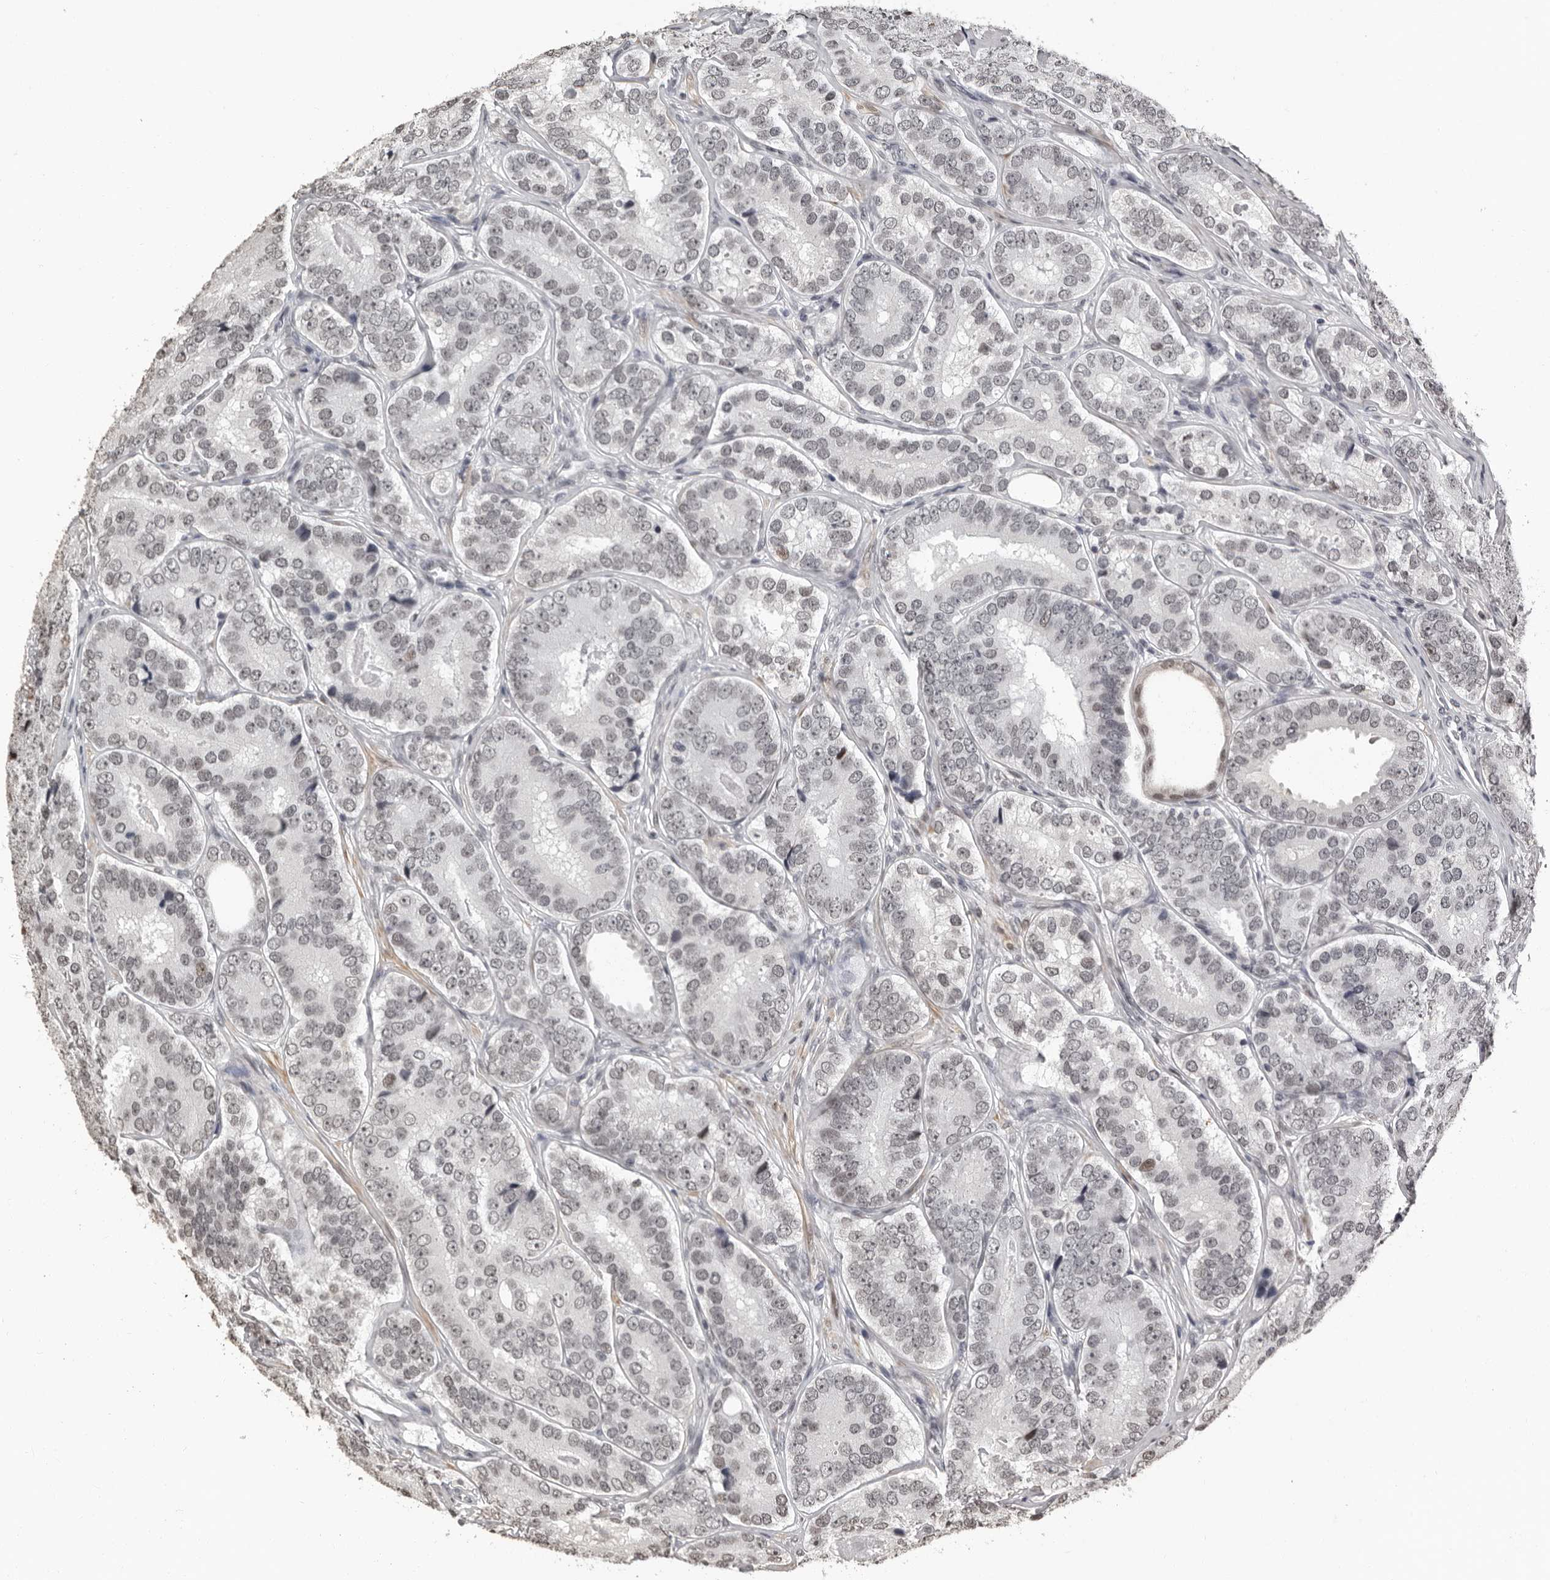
{"staining": {"intensity": "weak", "quantity": "<25%", "location": "nuclear"}, "tissue": "prostate cancer", "cell_type": "Tumor cells", "image_type": "cancer", "snomed": [{"axis": "morphology", "description": "Adenocarcinoma, High grade"}, {"axis": "topography", "description": "Prostate"}], "caption": "Adenocarcinoma (high-grade) (prostate) stained for a protein using immunohistochemistry exhibits no positivity tumor cells.", "gene": "ORC1", "patient": {"sex": "male", "age": 56}}